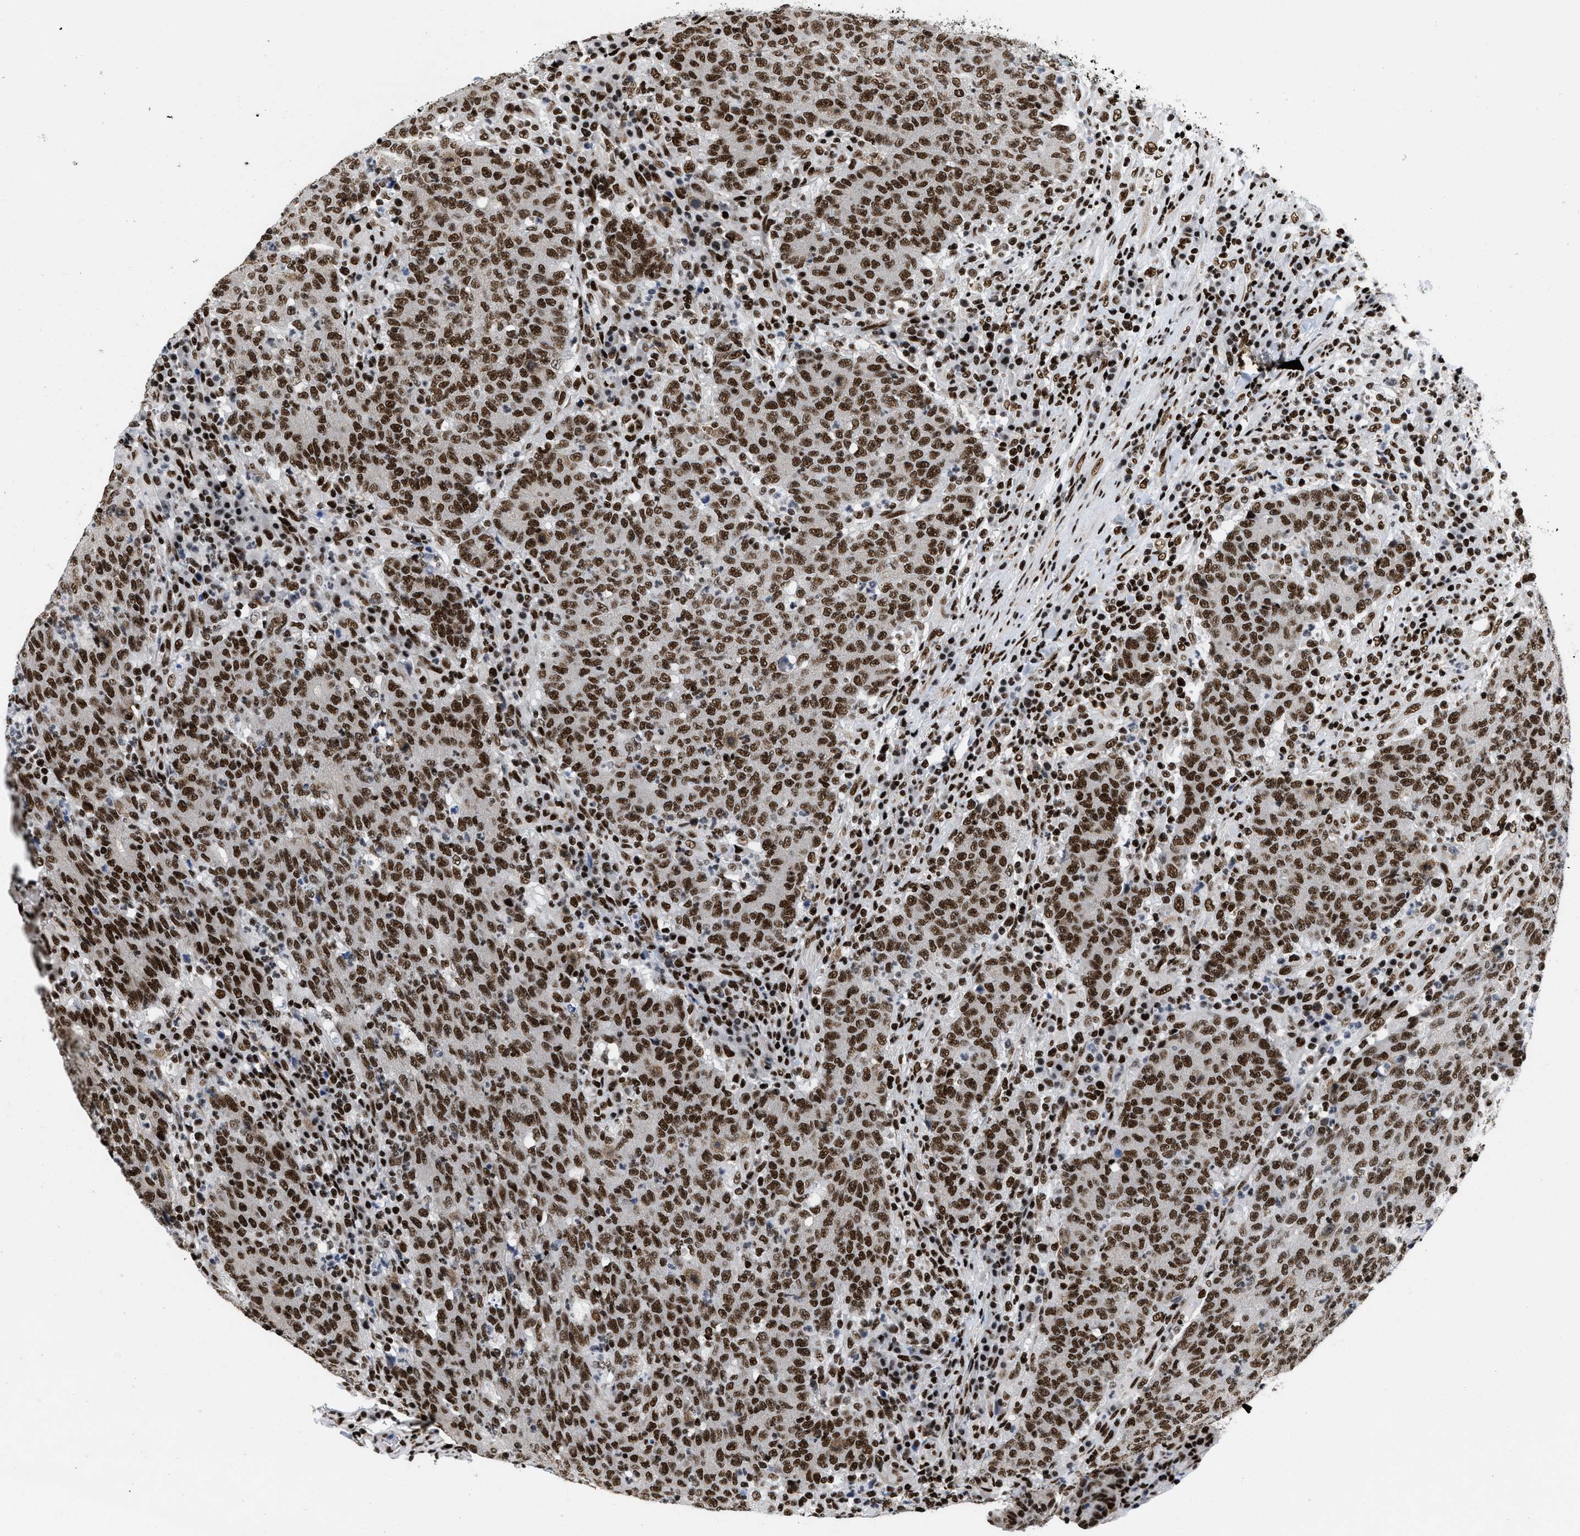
{"staining": {"intensity": "strong", "quantity": ">75%", "location": "nuclear"}, "tissue": "colorectal cancer", "cell_type": "Tumor cells", "image_type": "cancer", "snomed": [{"axis": "morphology", "description": "Adenocarcinoma, NOS"}, {"axis": "topography", "description": "Colon"}], "caption": "Colorectal cancer (adenocarcinoma) stained with a brown dye displays strong nuclear positive staining in approximately >75% of tumor cells.", "gene": "CREB1", "patient": {"sex": "female", "age": 75}}